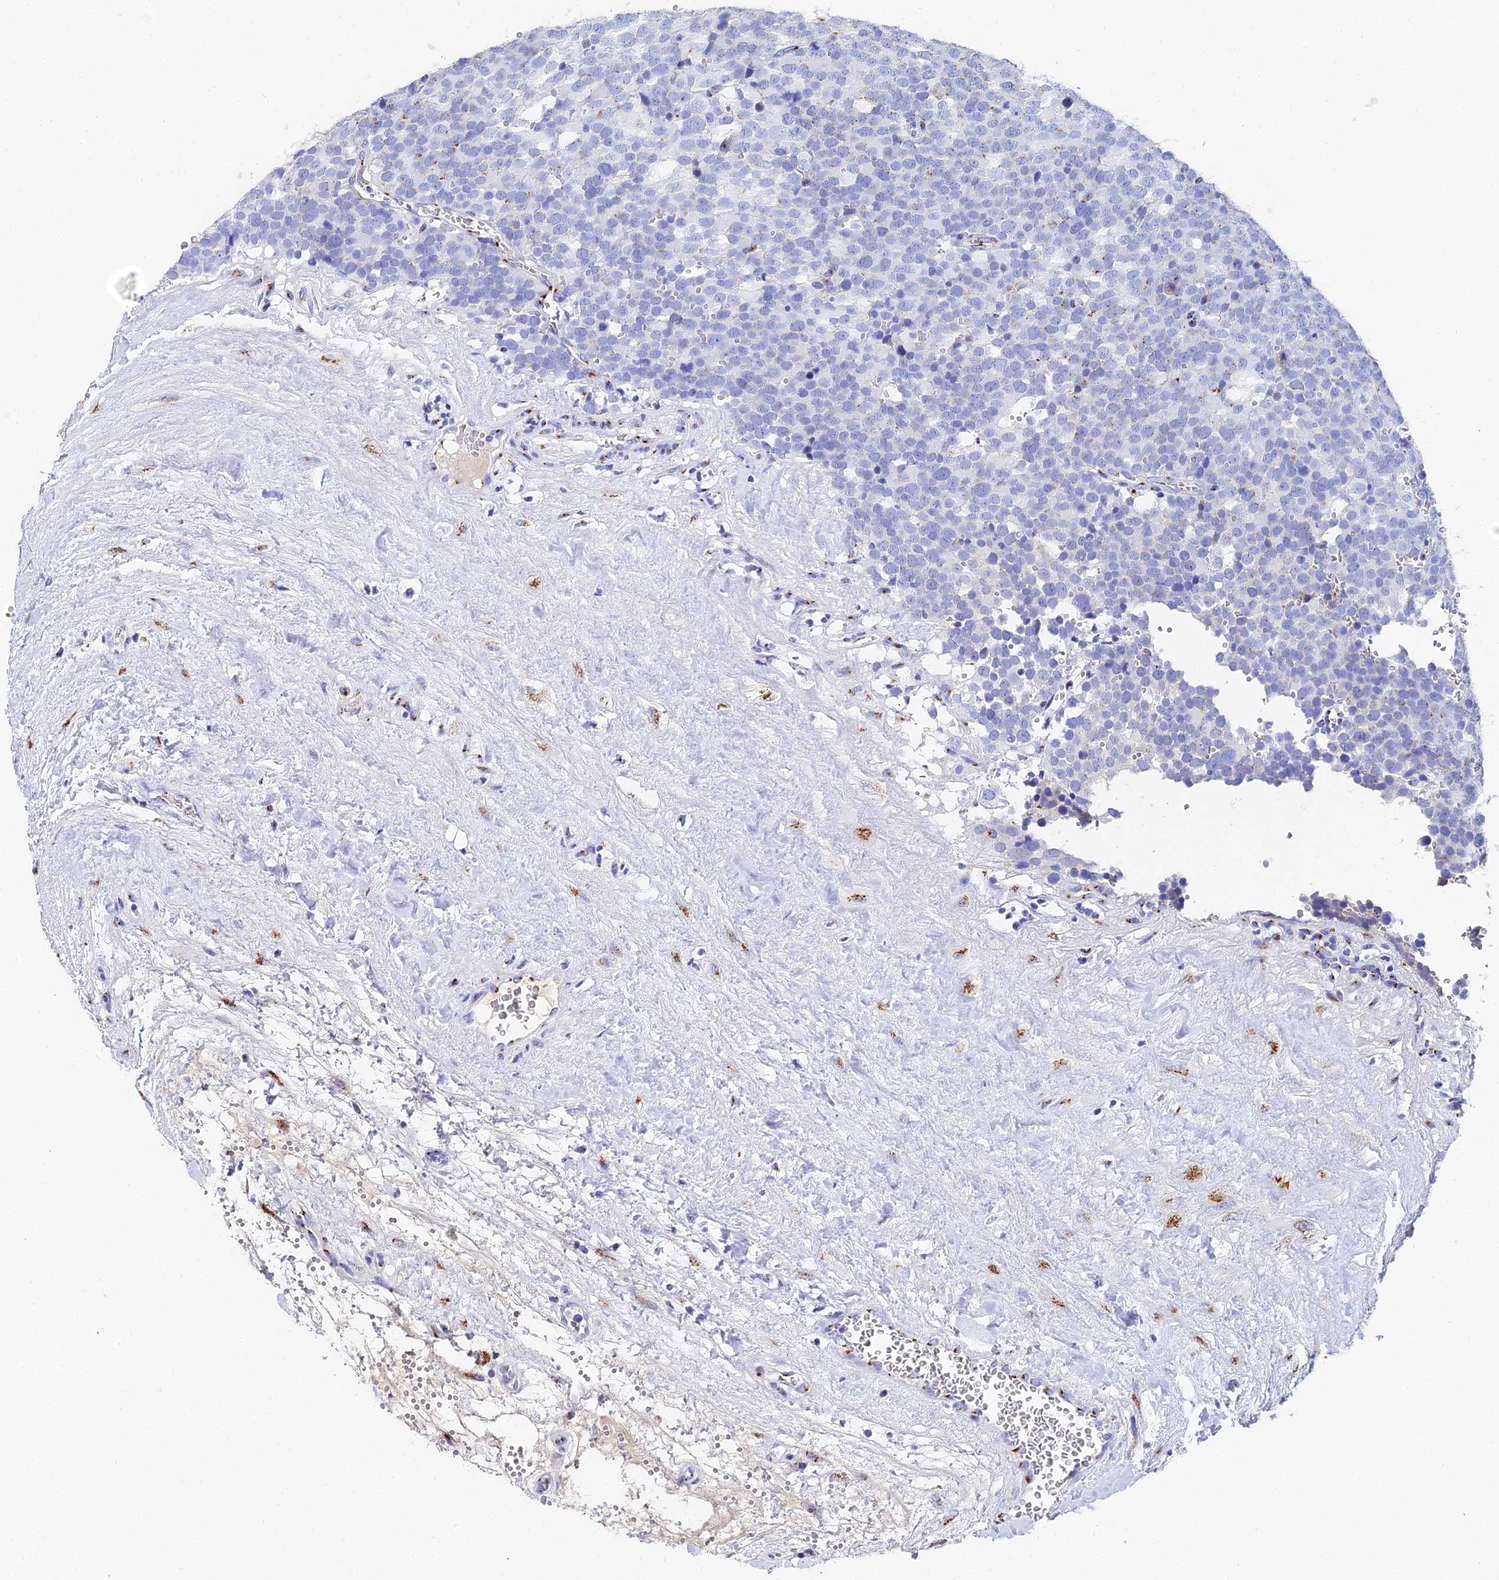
{"staining": {"intensity": "moderate", "quantity": "<25%", "location": "cytoplasmic/membranous"}, "tissue": "testis cancer", "cell_type": "Tumor cells", "image_type": "cancer", "snomed": [{"axis": "morphology", "description": "Seminoma, NOS"}, {"axis": "topography", "description": "Testis"}], "caption": "Tumor cells reveal low levels of moderate cytoplasmic/membranous positivity in about <25% of cells in human testis cancer. (DAB IHC with brightfield microscopy, high magnification).", "gene": "ENSG00000268674", "patient": {"sex": "male", "age": 71}}